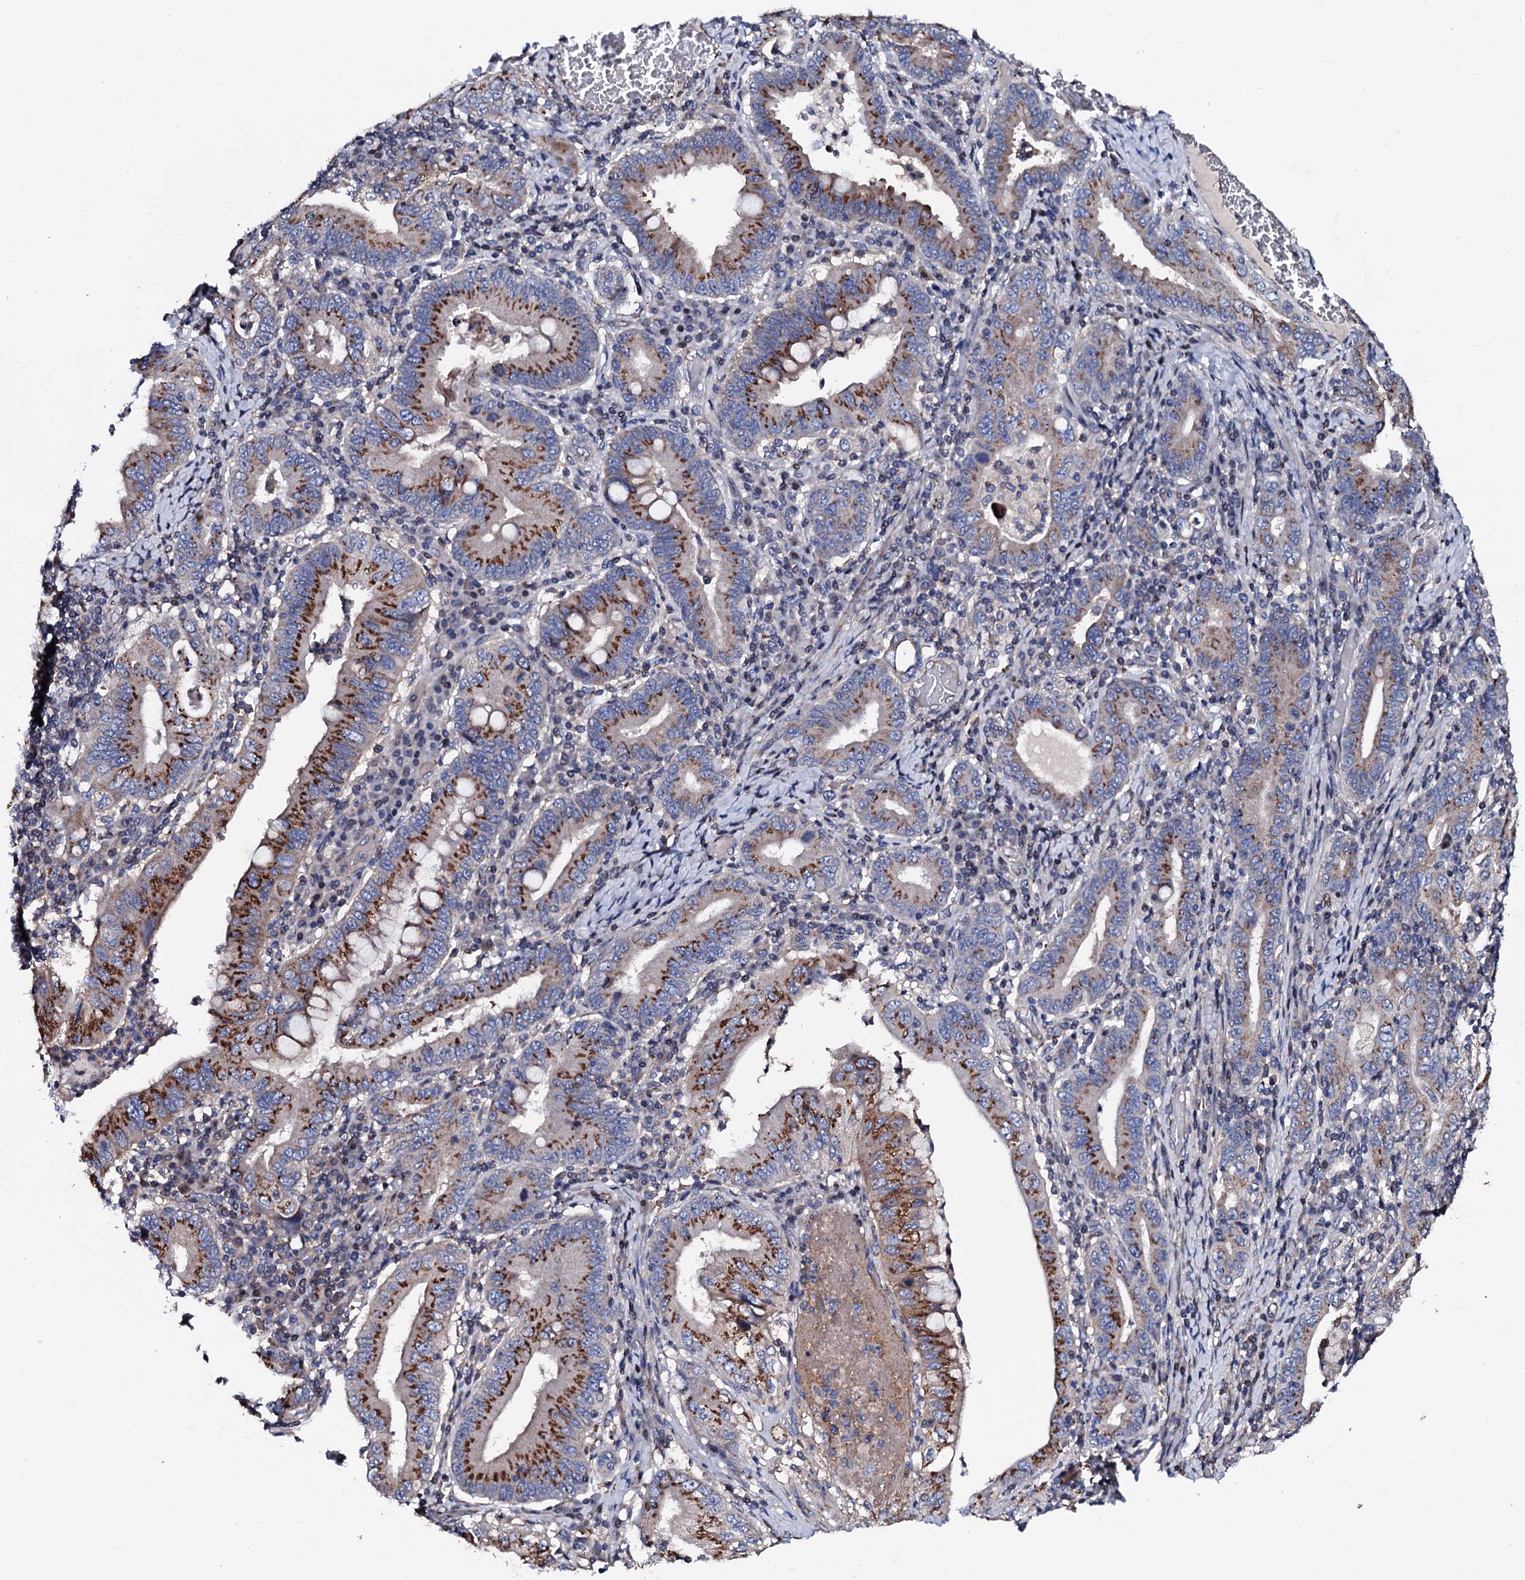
{"staining": {"intensity": "moderate", "quantity": "25%-75%", "location": "cytoplasmic/membranous"}, "tissue": "stomach cancer", "cell_type": "Tumor cells", "image_type": "cancer", "snomed": [{"axis": "morphology", "description": "Normal tissue, NOS"}, {"axis": "morphology", "description": "Adenocarcinoma, NOS"}, {"axis": "topography", "description": "Esophagus"}, {"axis": "topography", "description": "Stomach, upper"}, {"axis": "topography", "description": "Peripheral nerve tissue"}], "caption": "Stomach cancer stained for a protein (brown) demonstrates moderate cytoplasmic/membranous positive staining in approximately 25%-75% of tumor cells.", "gene": "PLET1", "patient": {"sex": "male", "age": 62}}